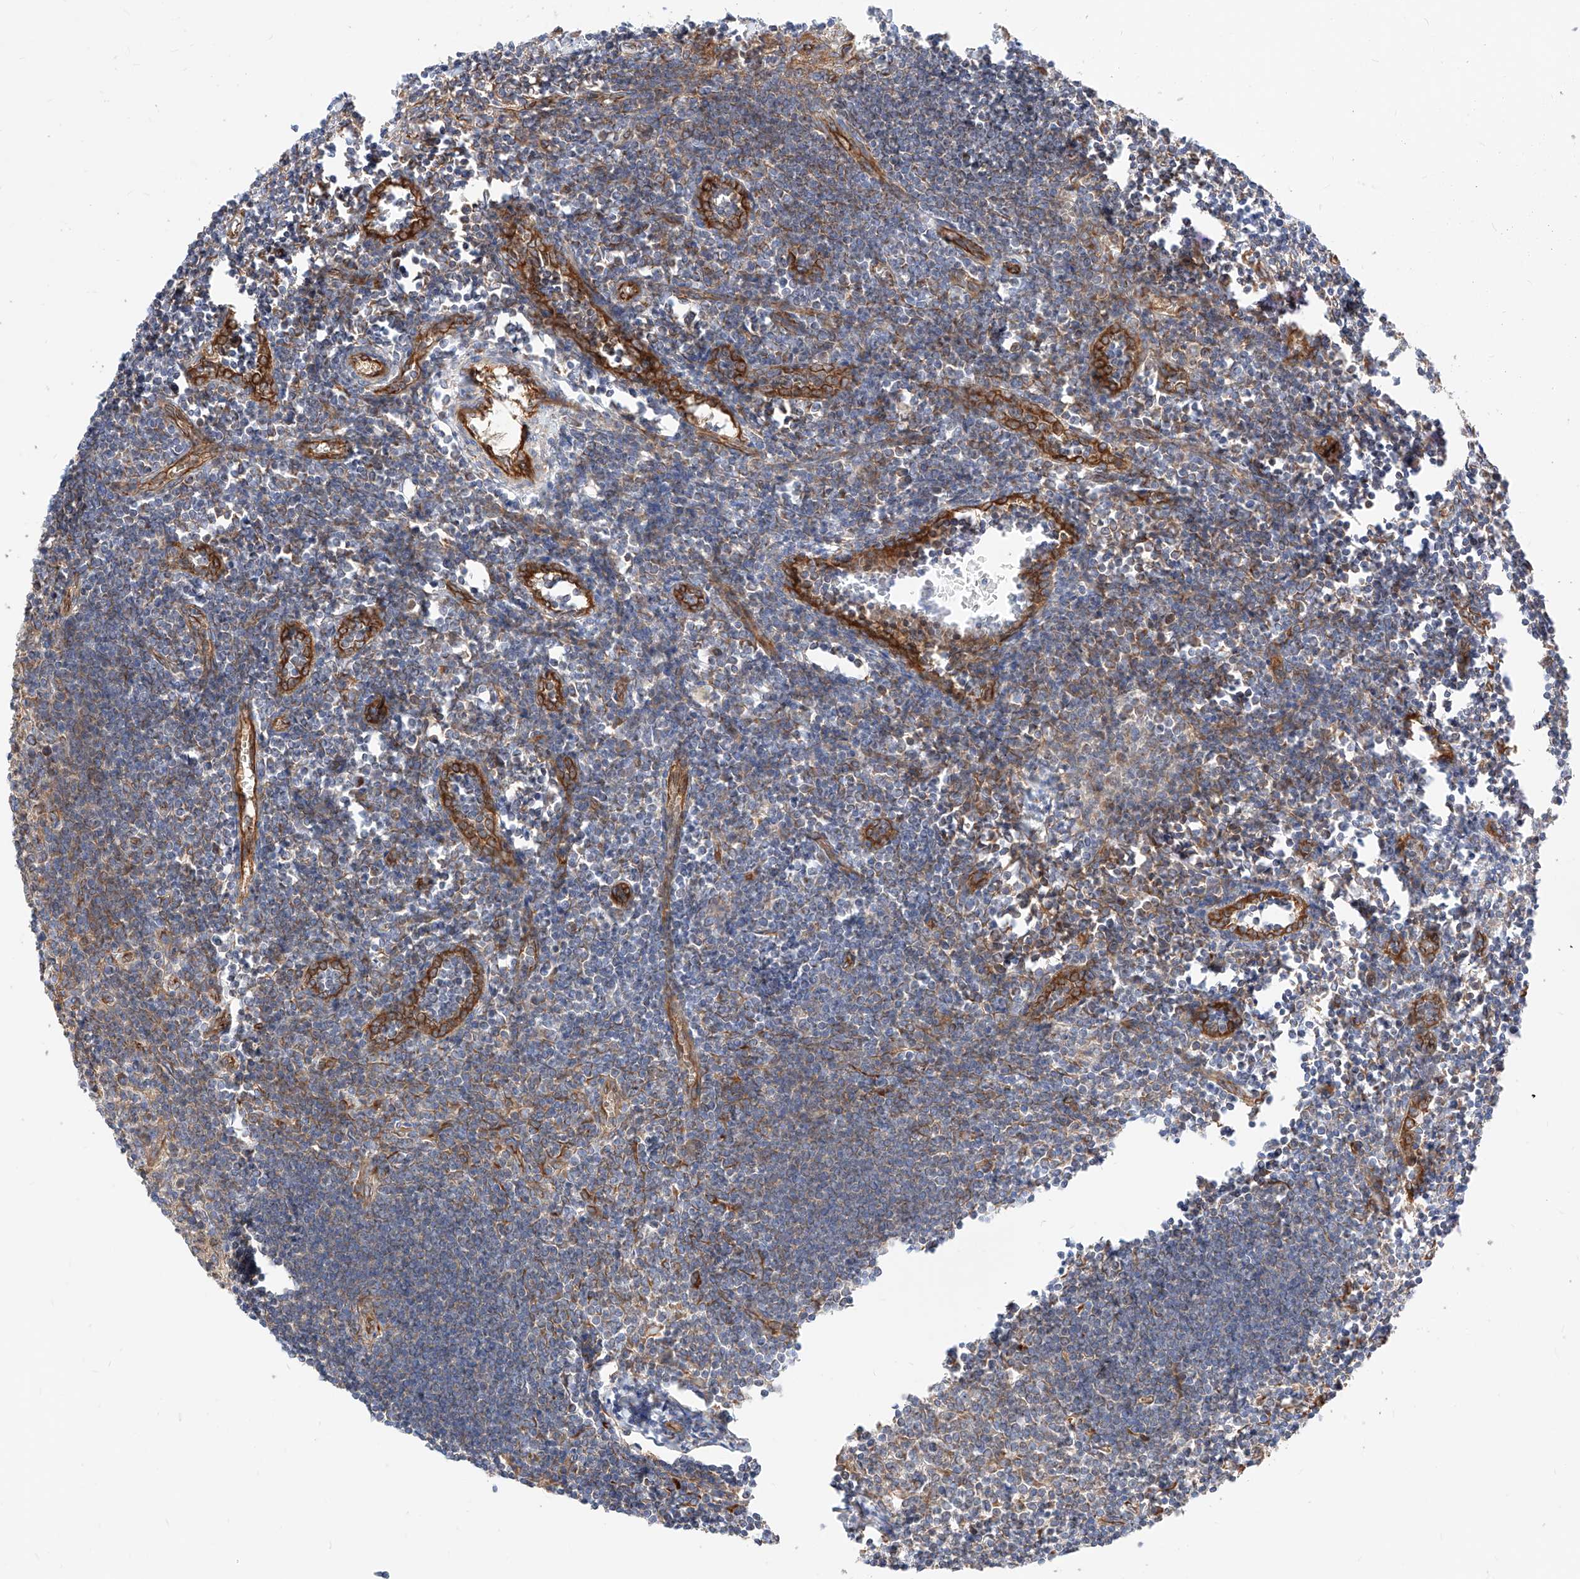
{"staining": {"intensity": "strong", "quantity": "25%-75%", "location": "cytoplasmic/membranous"}, "tissue": "lymph node", "cell_type": "Germinal center cells", "image_type": "normal", "snomed": [{"axis": "morphology", "description": "Normal tissue, NOS"}, {"axis": "morphology", "description": "Malignant melanoma, Metastatic site"}, {"axis": "topography", "description": "Lymph node"}], "caption": "The photomicrograph exhibits staining of unremarkable lymph node, revealing strong cytoplasmic/membranous protein positivity (brown color) within germinal center cells.", "gene": "CSGALNACT2", "patient": {"sex": "male", "age": 41}}